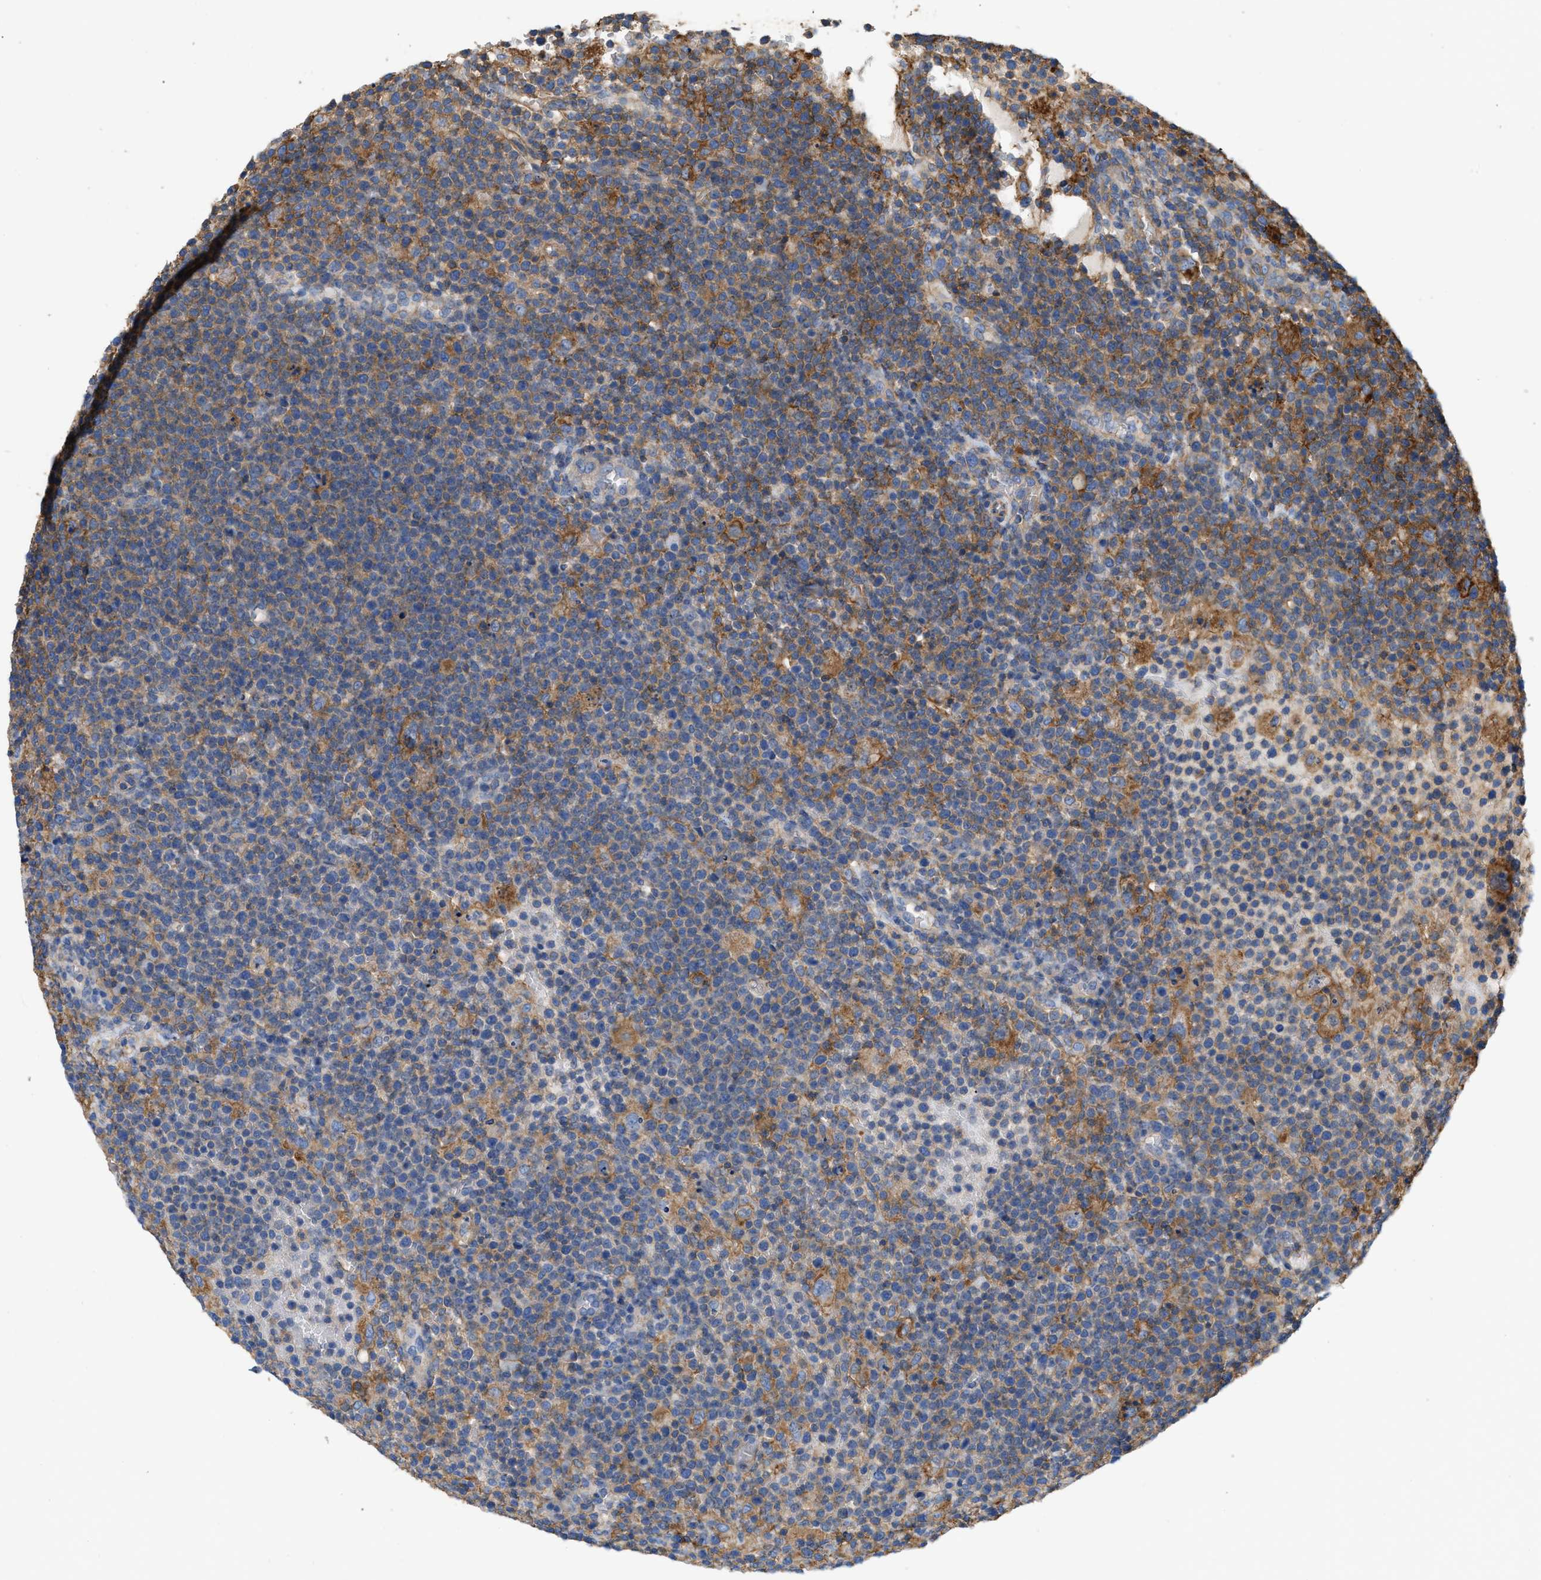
{"staining": {"intensity": "moderate", "quantity": "25%-75%", "location": "cytoplasmic/membranous"}, "tissue": "lymphoma", "cell_type": "Tumor cells", "image_type": "cancer", "snomed": [{"axis": "morphology", "description": "Malignant lymphoma, non-Hodgkin's type, High grade"}, {"axis": "topography", "description": "Lymph node"}], "caption": "Immunohistochemistry staining of lymphoma, which displays medium levels of moderate cytoplasmic/membranous expression in approximately 25%-75% of tumor cells indicating moderate cytoplasmic/membranous protein expression. The staining was performed using DAB (3,3'-diaminobenzidine) (brown) for protein detection and nuclei were counterstained in hematoxylin (blue).", "gene": "GNB4", "patient": {"sex": "male", "age": 61}}